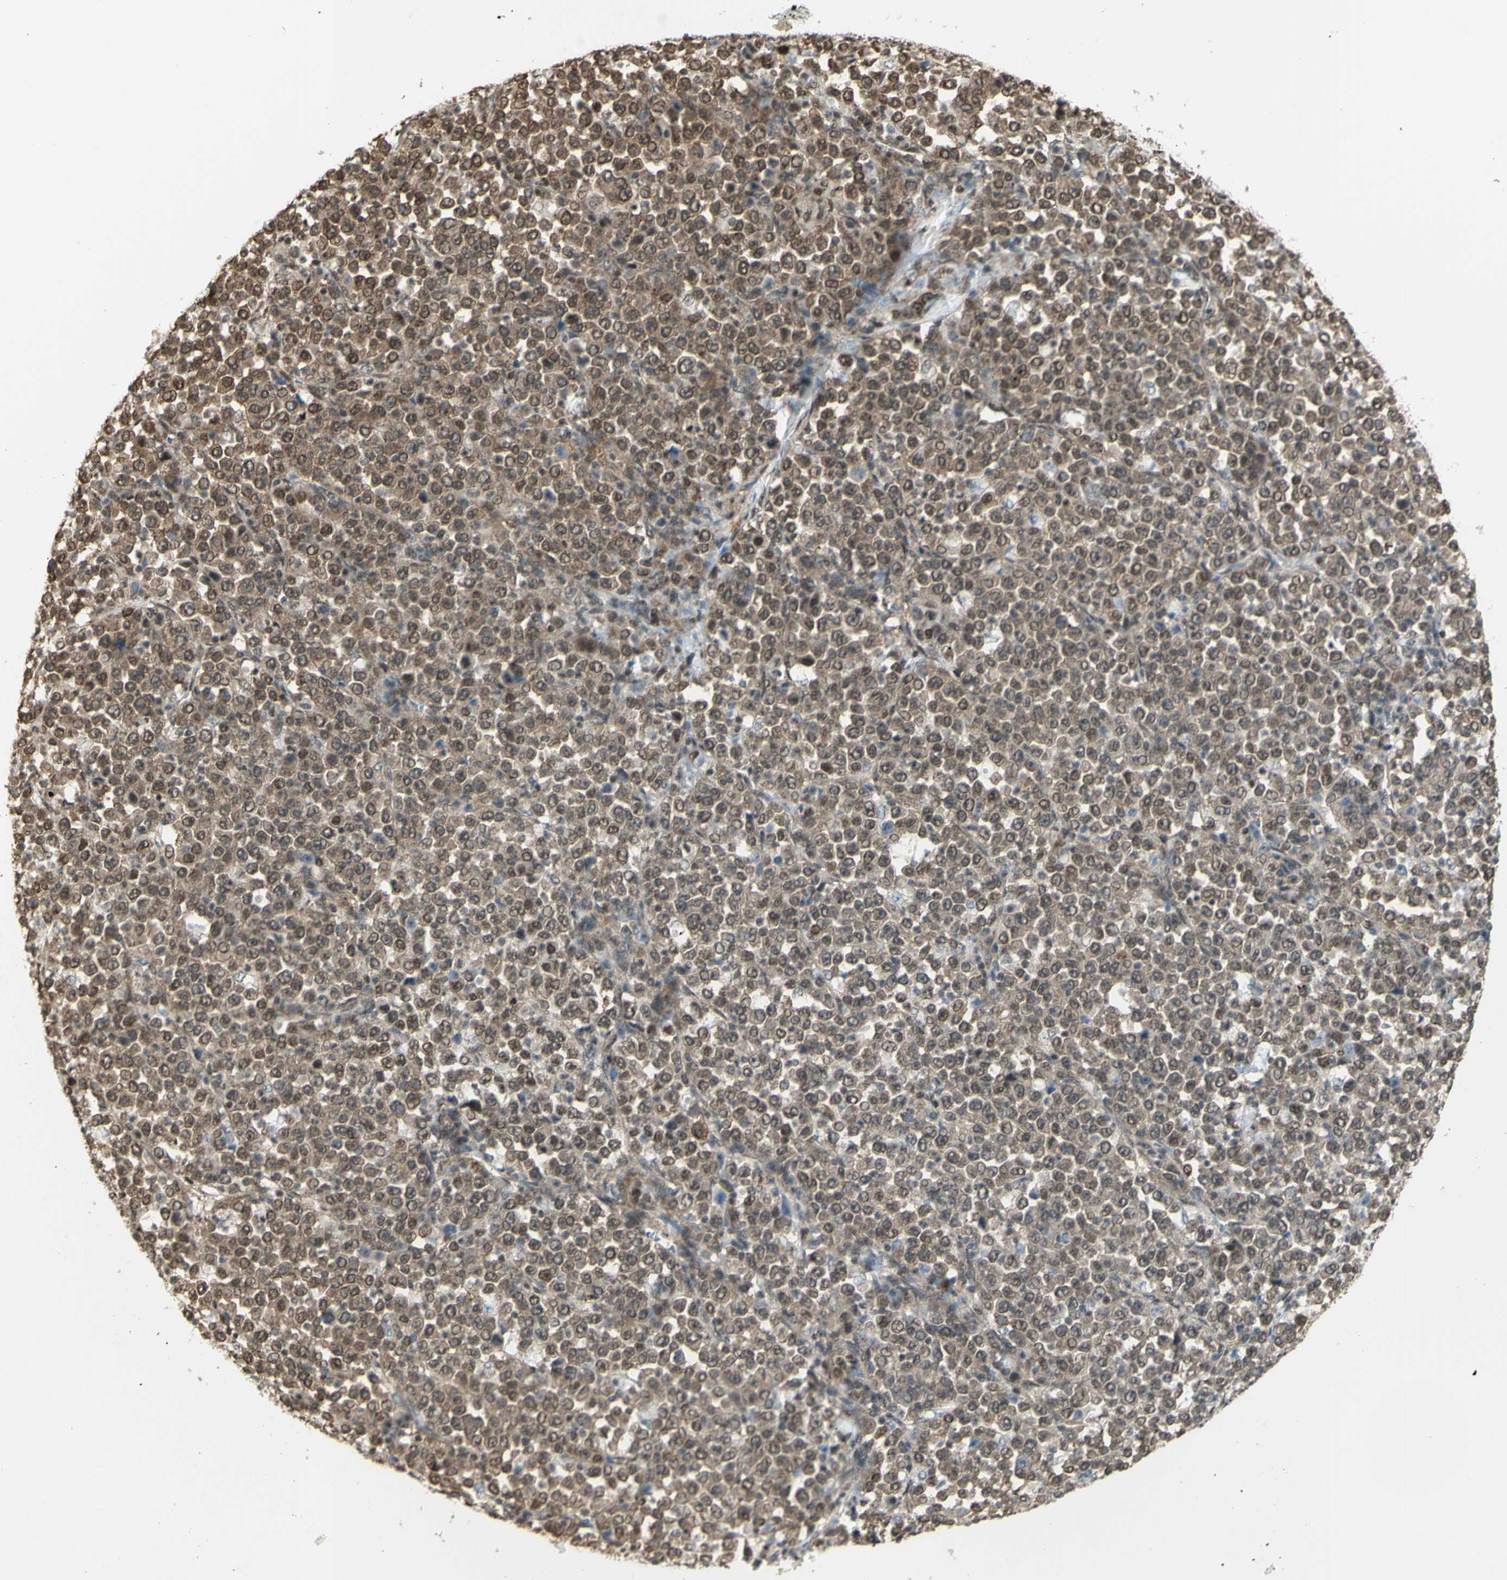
{"staining": {"intensity": "moderate", "quantity": ">75%", "location": "cytoplasmic/membranous,nuclear"}, "tissue": "stomach cancer", "cell_type": "Tumor cells", "image_type": "cancer", "snomed": [{"axis": "morphology", "description": "Normal tissue, NOS"}, {"axis": "morphology", "description": "Adenocarcinoma, NOS"}, {"axis": "topography", "description": "Stomach, upper"}, {"axis": "topography", "description": "Stomach"}], "caption": "Approximately >75% of tumor cells in stomach adenocarcinoma display moderate cytoplasmic/membranous and nuclear protein expression as visualized by brown immunohistochemical staining.", "gene": "ZMYM6", "patient": {"sex": "male", "age": 59}}